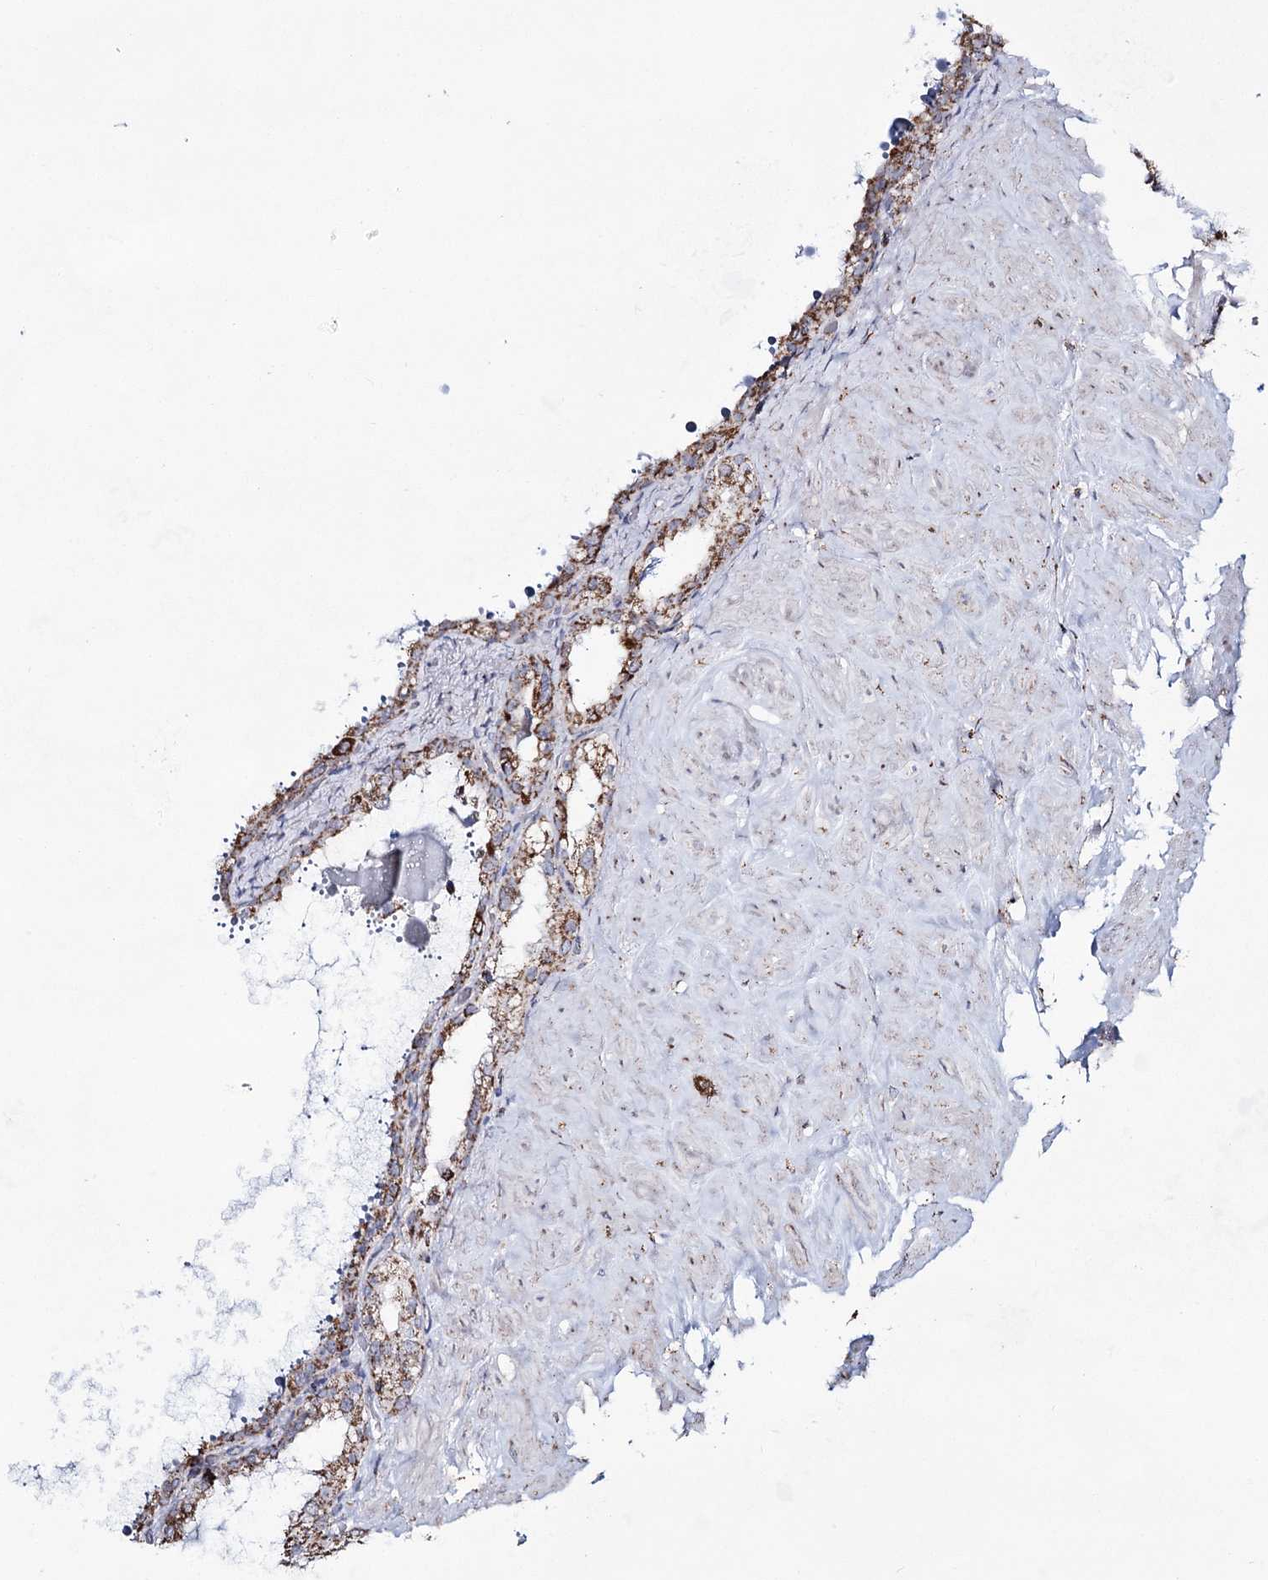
{"staining": {"intensity": "moderate", "quantity": ">75%", "location": "cytoplasmic/membranous"}, "tissue": "seminal vesicle", "cell_type": "Glandular cells", "image_type": "normal", "snomed": [{"axis": "morphology", "description": "Normal tissue, NOS"}, {"axis": "topography", "description": "Seminal veicle"}], "caption": "Protein analysis of unremarkable seminal vesicle reveals moderate cytoplasmic/membranous staining in about >75% of glandular cells.", "gene": "CWF19L1", "patient": {"sex": "male", "age": 68}}